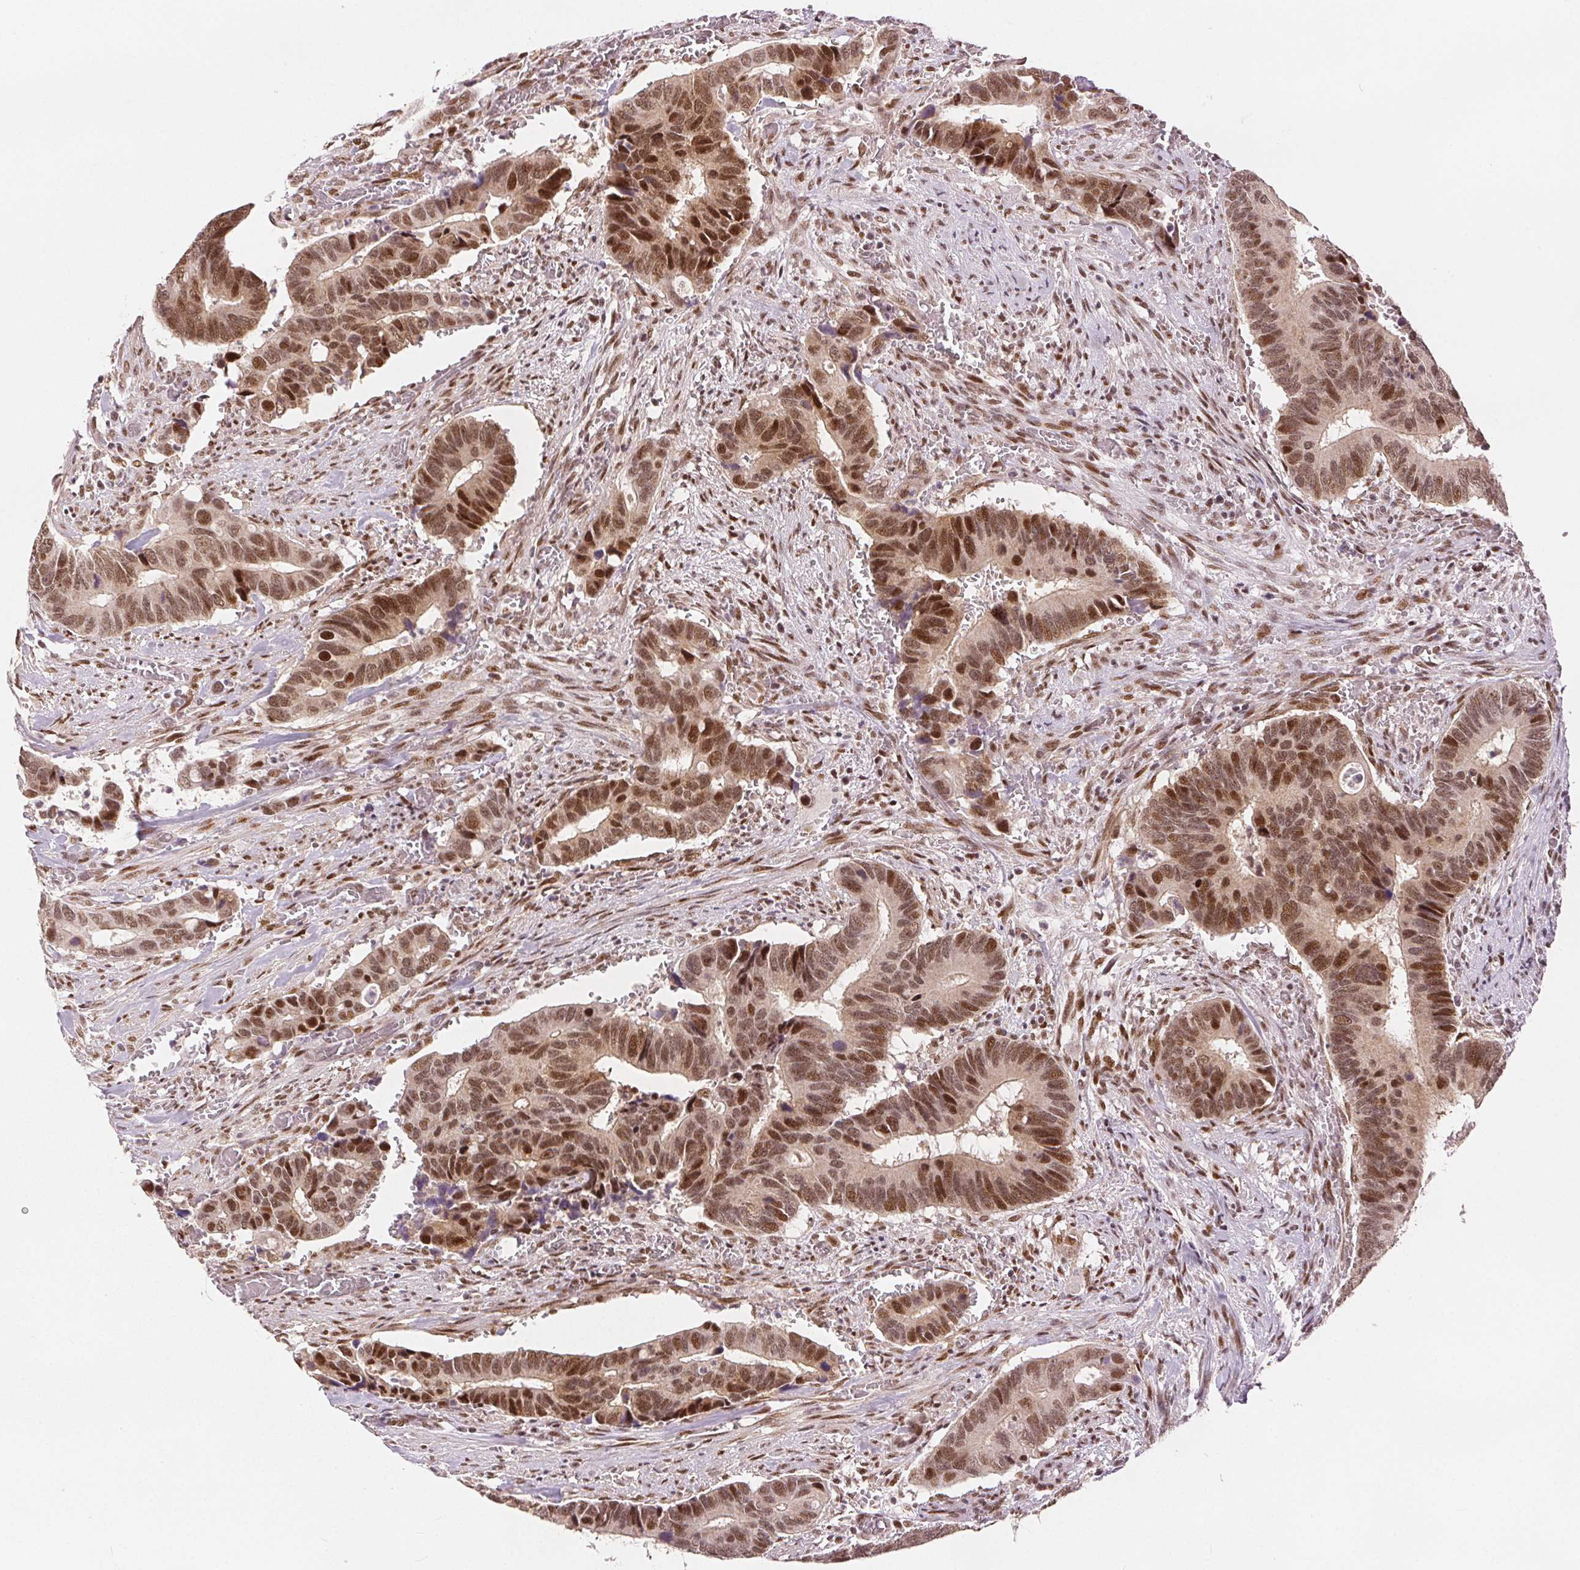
{"staining": {"intensity": "moderate", "quantity": ">75%", "location": "nuclear"}, "tissue": "colorectal cancer", "cell_type": "Tumor cells", "image_type": "cancer", "snomed": [{"axis": "morphology", "description": "Adenocarcinoma, NOS"}, {"axis": "topography", "description": "Colon"}], "caption": "Tumor cells reveal moderate nuclear expression in about >75% of cells in colorectal cancer (adenocarcinoma). Immunohistochemistry (ihc) stains the protein in brown and the nuclei are stained blue.", "gene": "ZNF703", "patient": {"sex": "male", "age": 49}}